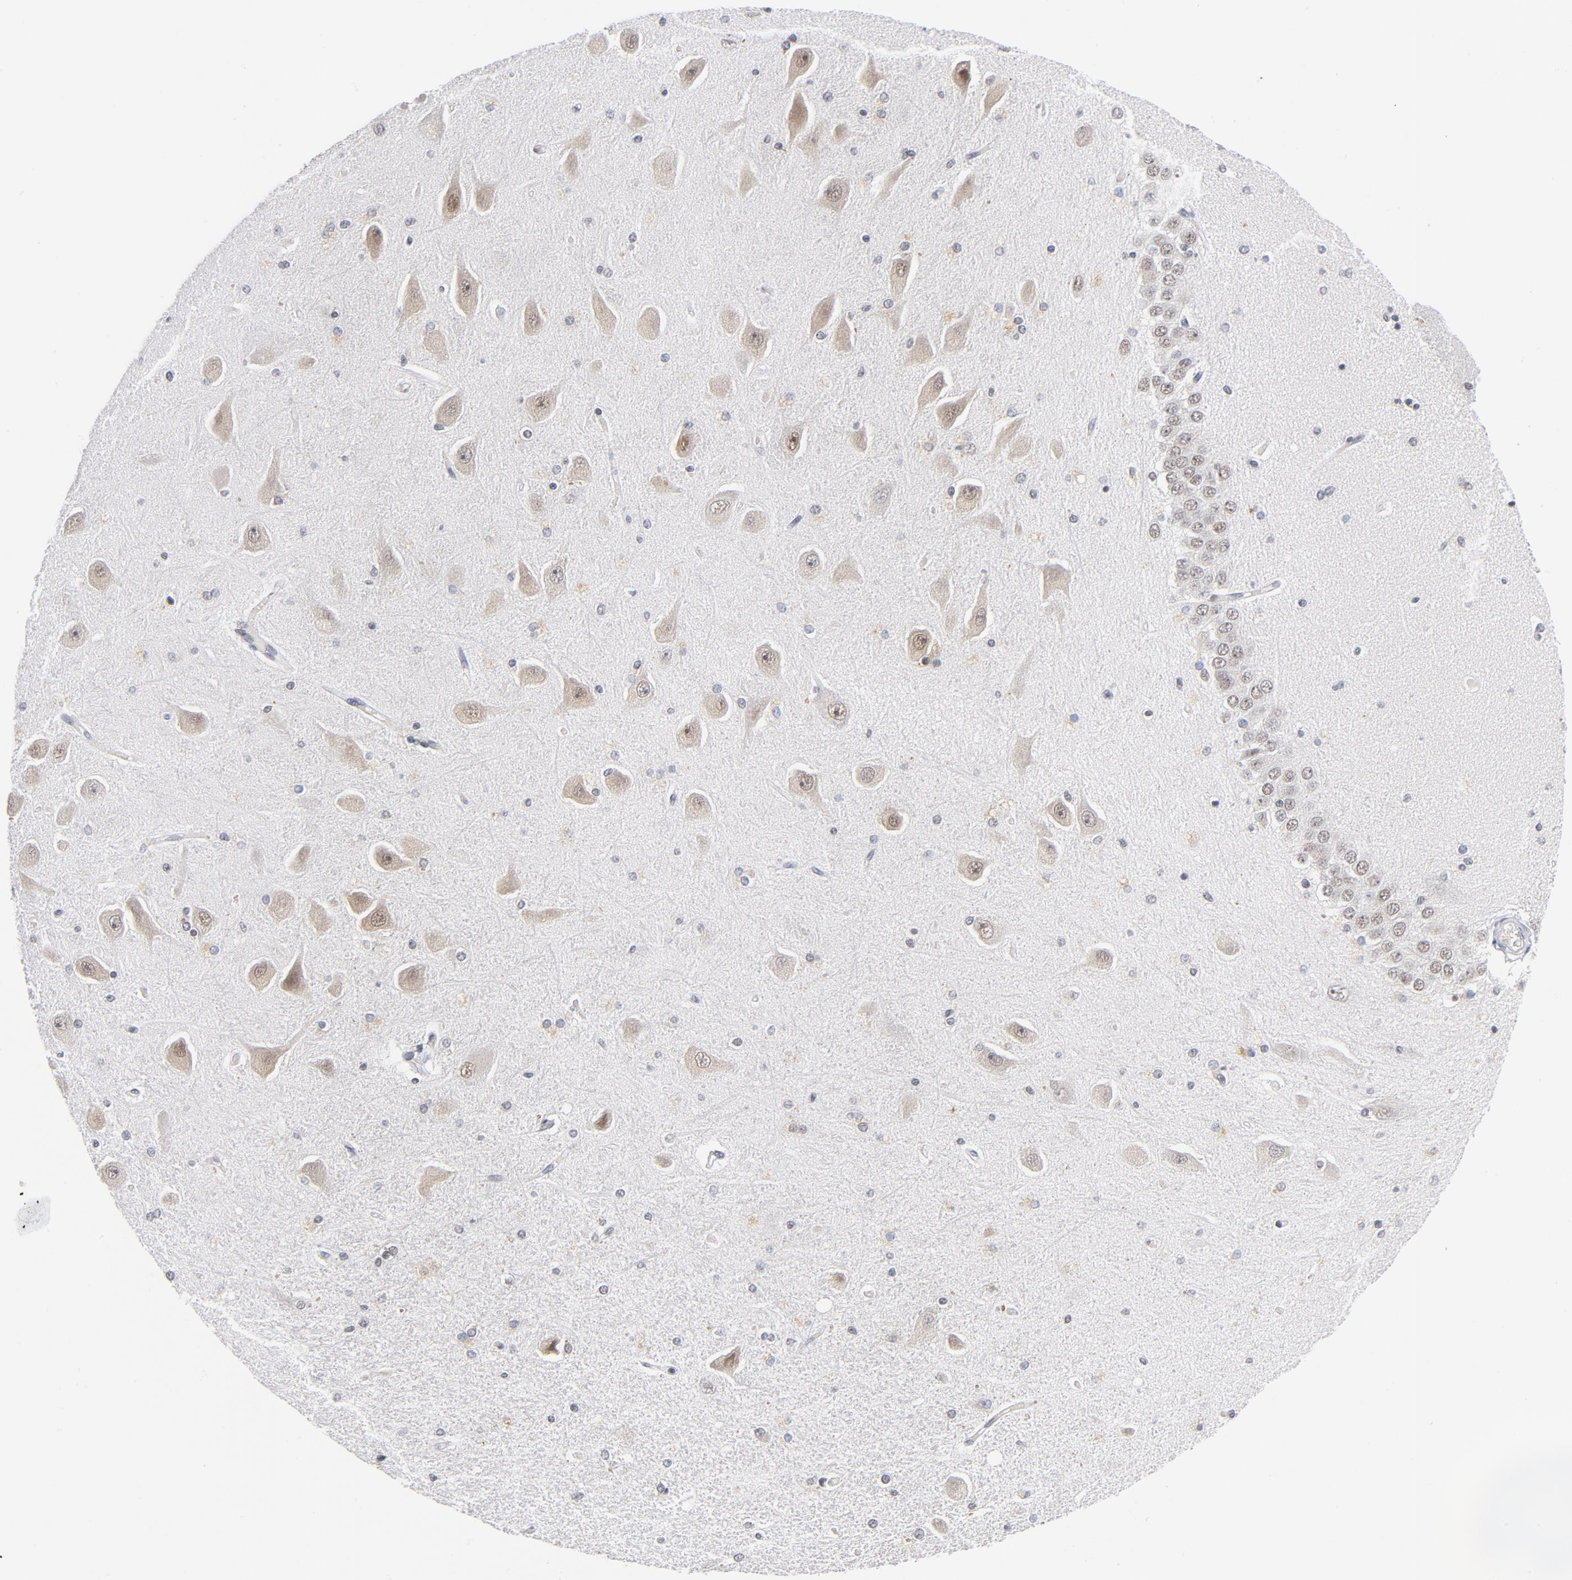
{"staining": {"intensity": "weak", "quantity": "<25%", "location": "cytoplasmic/membranous,nuclear"}, "tissue": "hippocampus", "cell_type": "Glial cells", "image_type": "normal", "snomed": [{"axis": "morphology", "description": "Normal tissue, NOS"}, {"axis": "topography", "description": "Hippocampus"}], "caption": "This is an immunohistochemistry (IHC) histopathology image of normal hippocampus. There is no staining in glial cells.", "gene": "BAP1", "patient": {"sex": "female", "age": 54}}